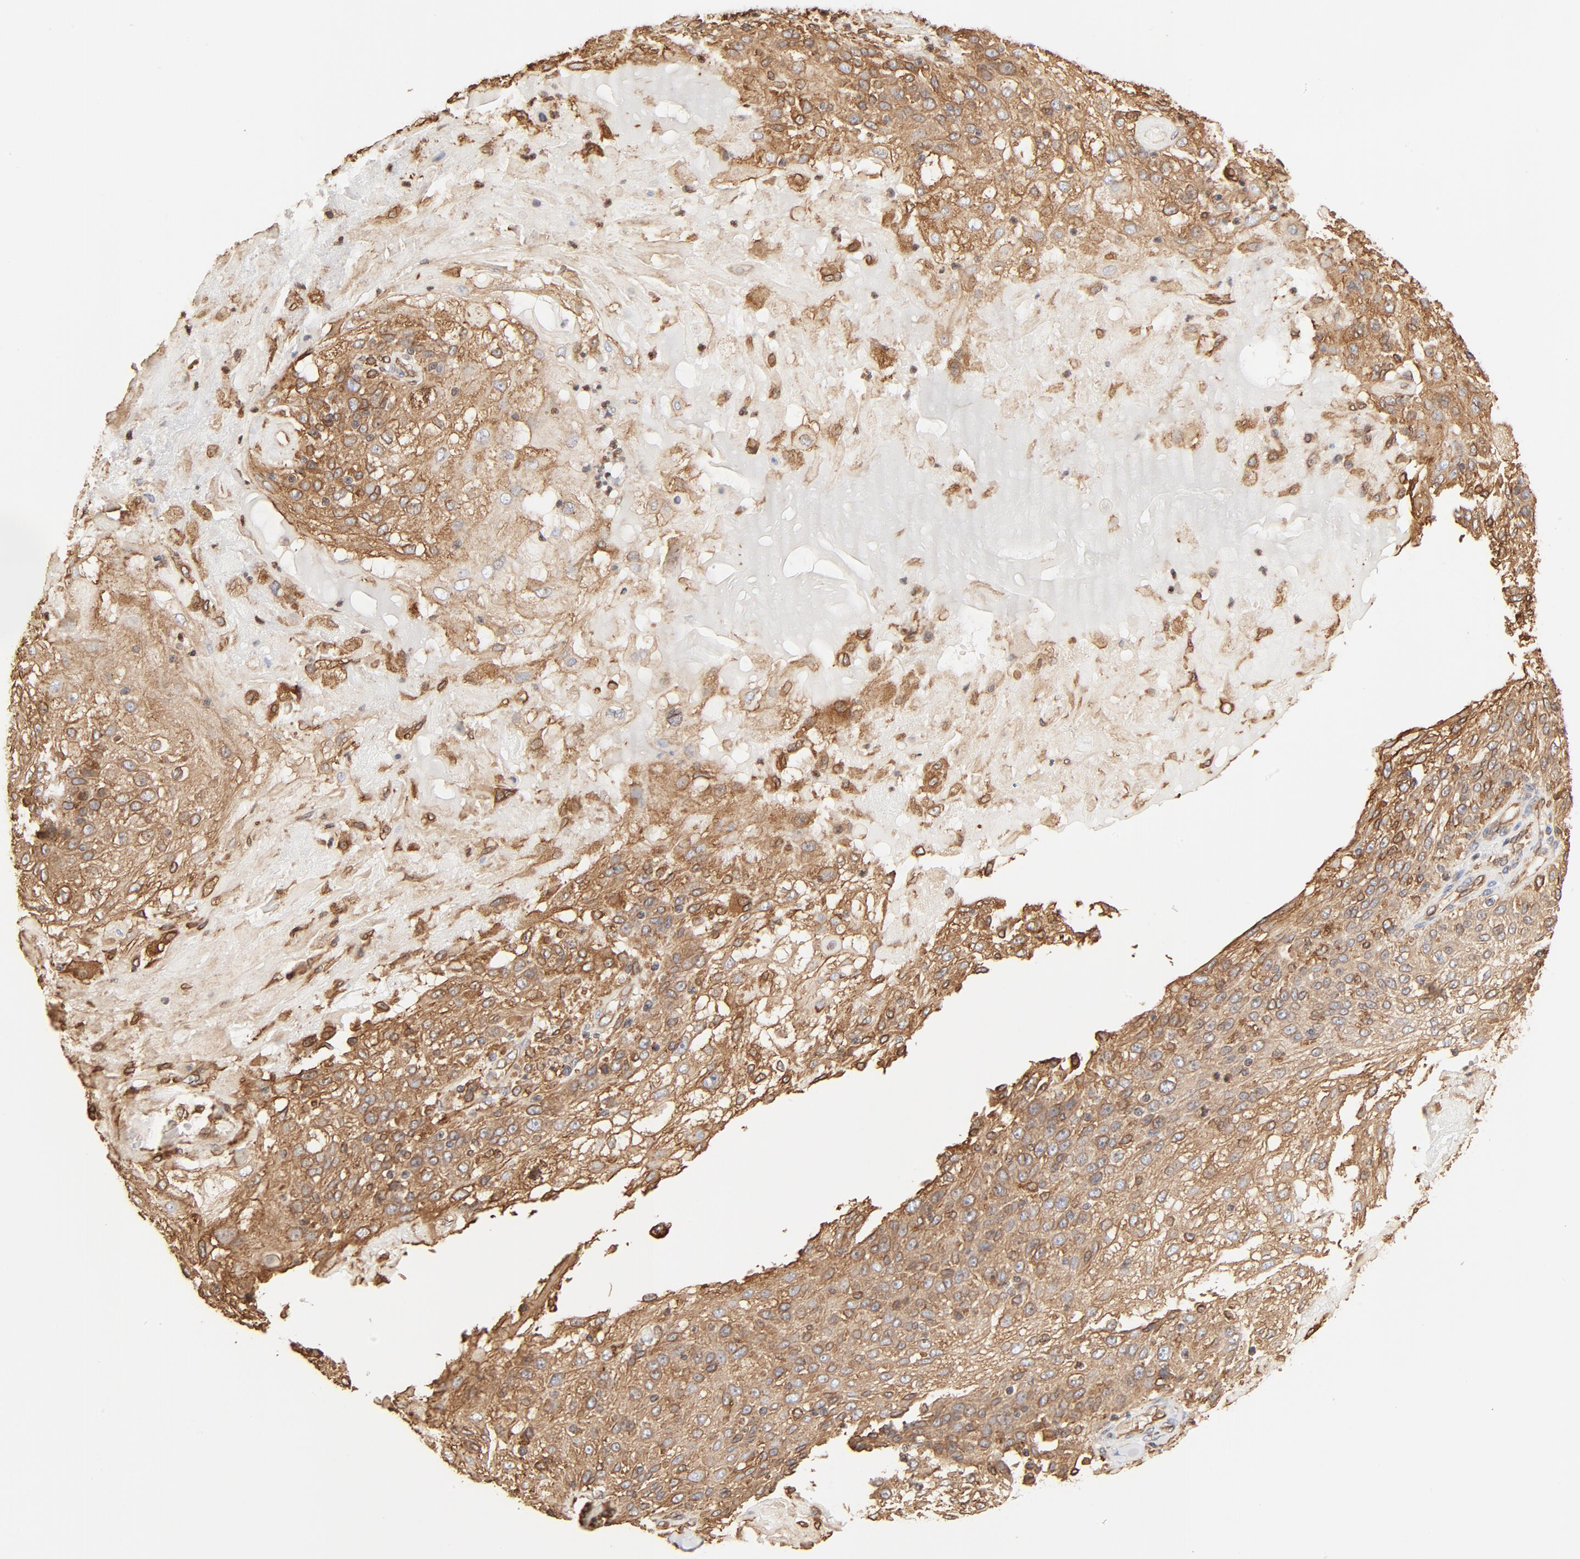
{"staining": {"intensity": "moderate", "quantity": ">75%", "location": "cytoplasmic/membranous"}, "tissue": "skin cancer", "cell_type": "Tumor cells", "image_type": "cancer", "snomed": [{"axis": "morphology", "description": "Normal tissue, NOS"}, {"axis": "morphology", "description": "Squamous cell carcinoma, NOS"}, {"axis": "topography", "description": "Skin"}], "caption": "Immunohistochemistry (IHC) image of human skin squamous cell carcinoma stained for a protein (brown), which demonstrates medium levels of moderate cytoplasmic/membranous staining in about >75% of tumor cells.", "gene": "BCAP31", "patient": {"sex": "female", "age": 83}}